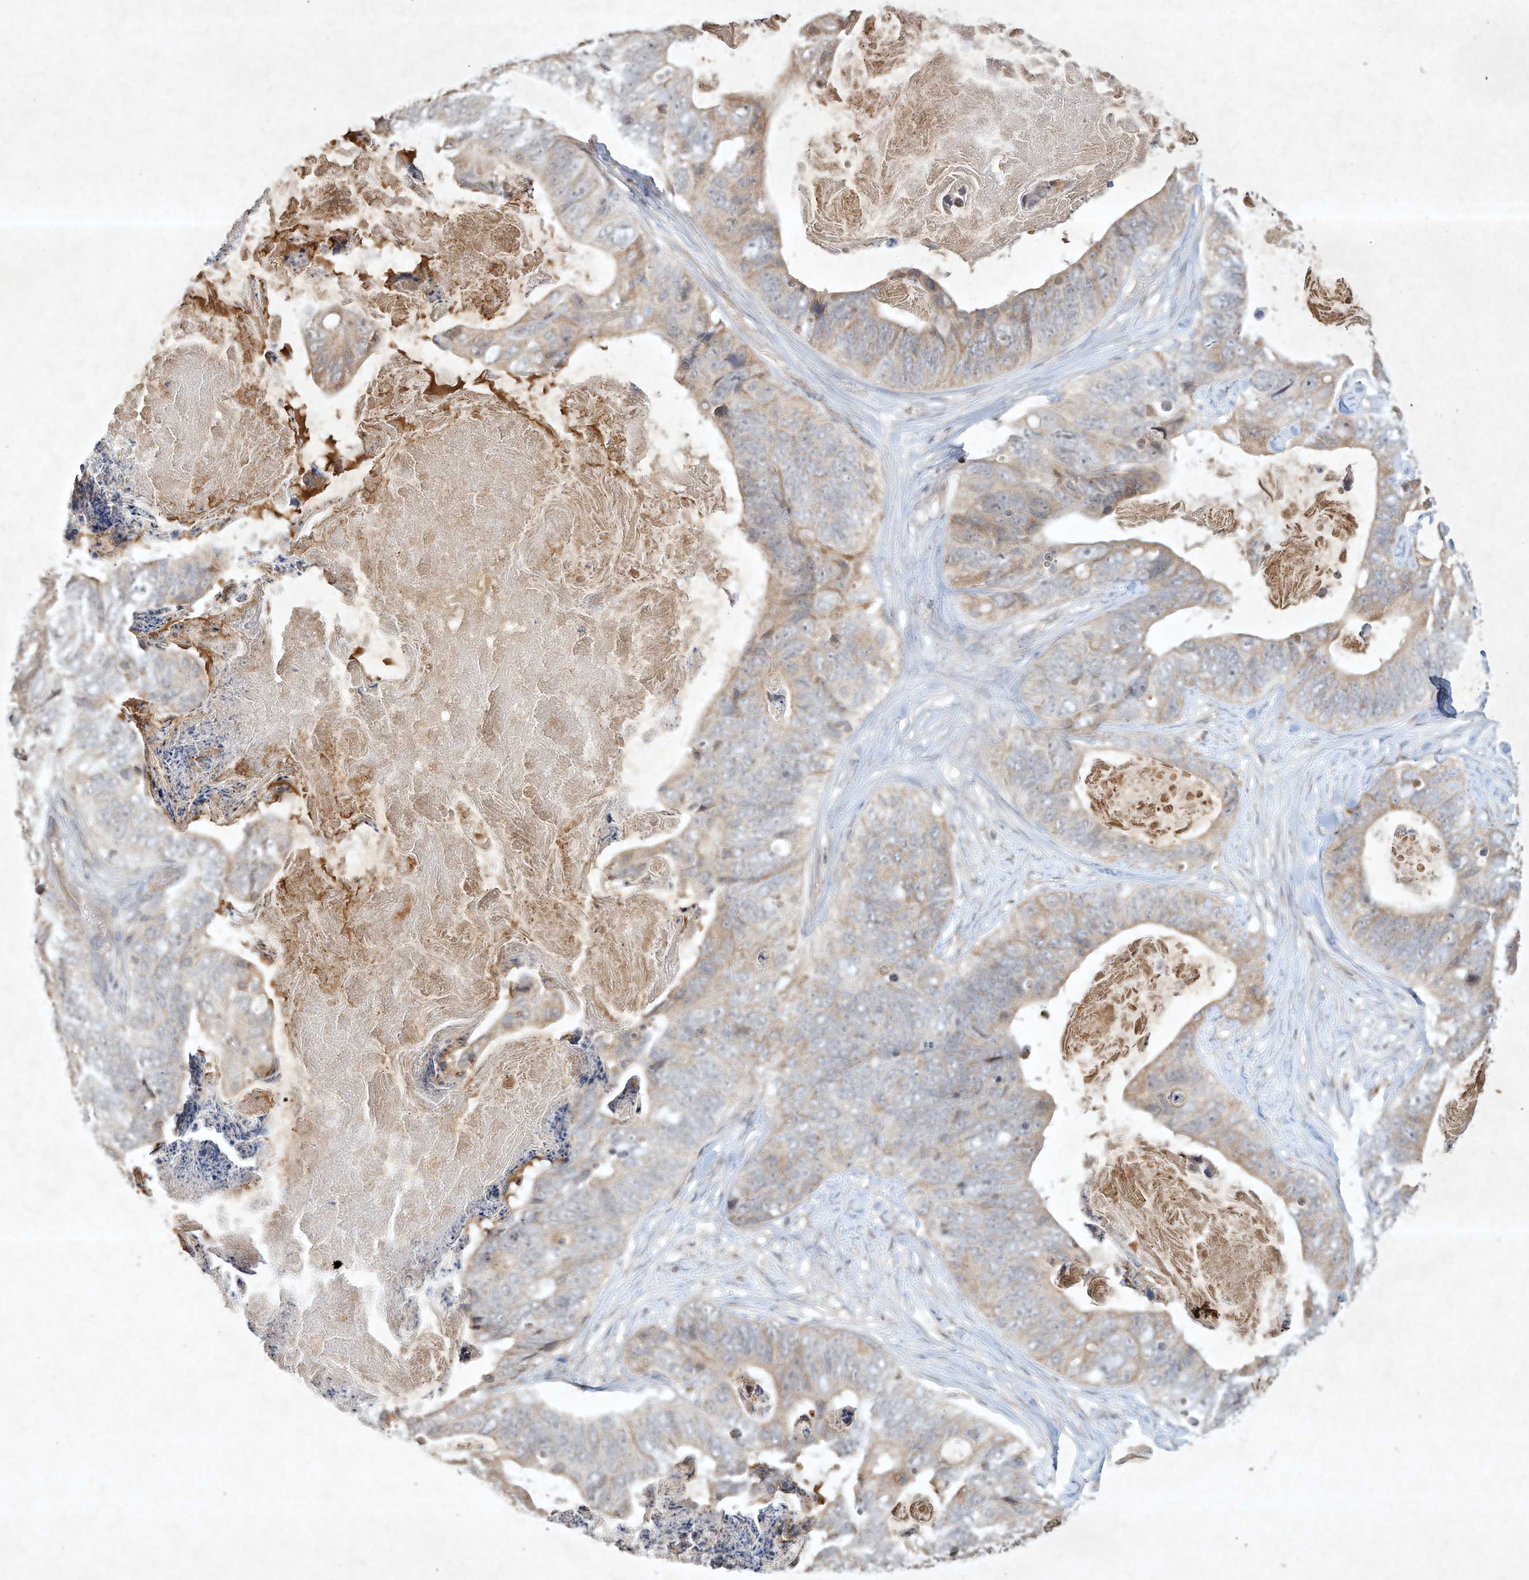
{"staining": {"intensity": "weak", "quantity": "25%-75%", "location": "cytoplasmic/membranous"}, "tissue": "stomach cancer", "cell_type": "Tumor cells", "image_type": "cancer", "snomed": [{"axis": "morphology", "description": "Adenocarcinoma, NOS"}, {"axis": "topography", "description": "Stomach"}], "caption": "Tumor cells display low levels of weak cytoplasmic/membranous expression in approximately 25%-75% of cells in human stomach adenocarcinoma.", "gene": "BTRC", "patient": {"sex": "female", "age": 89}}